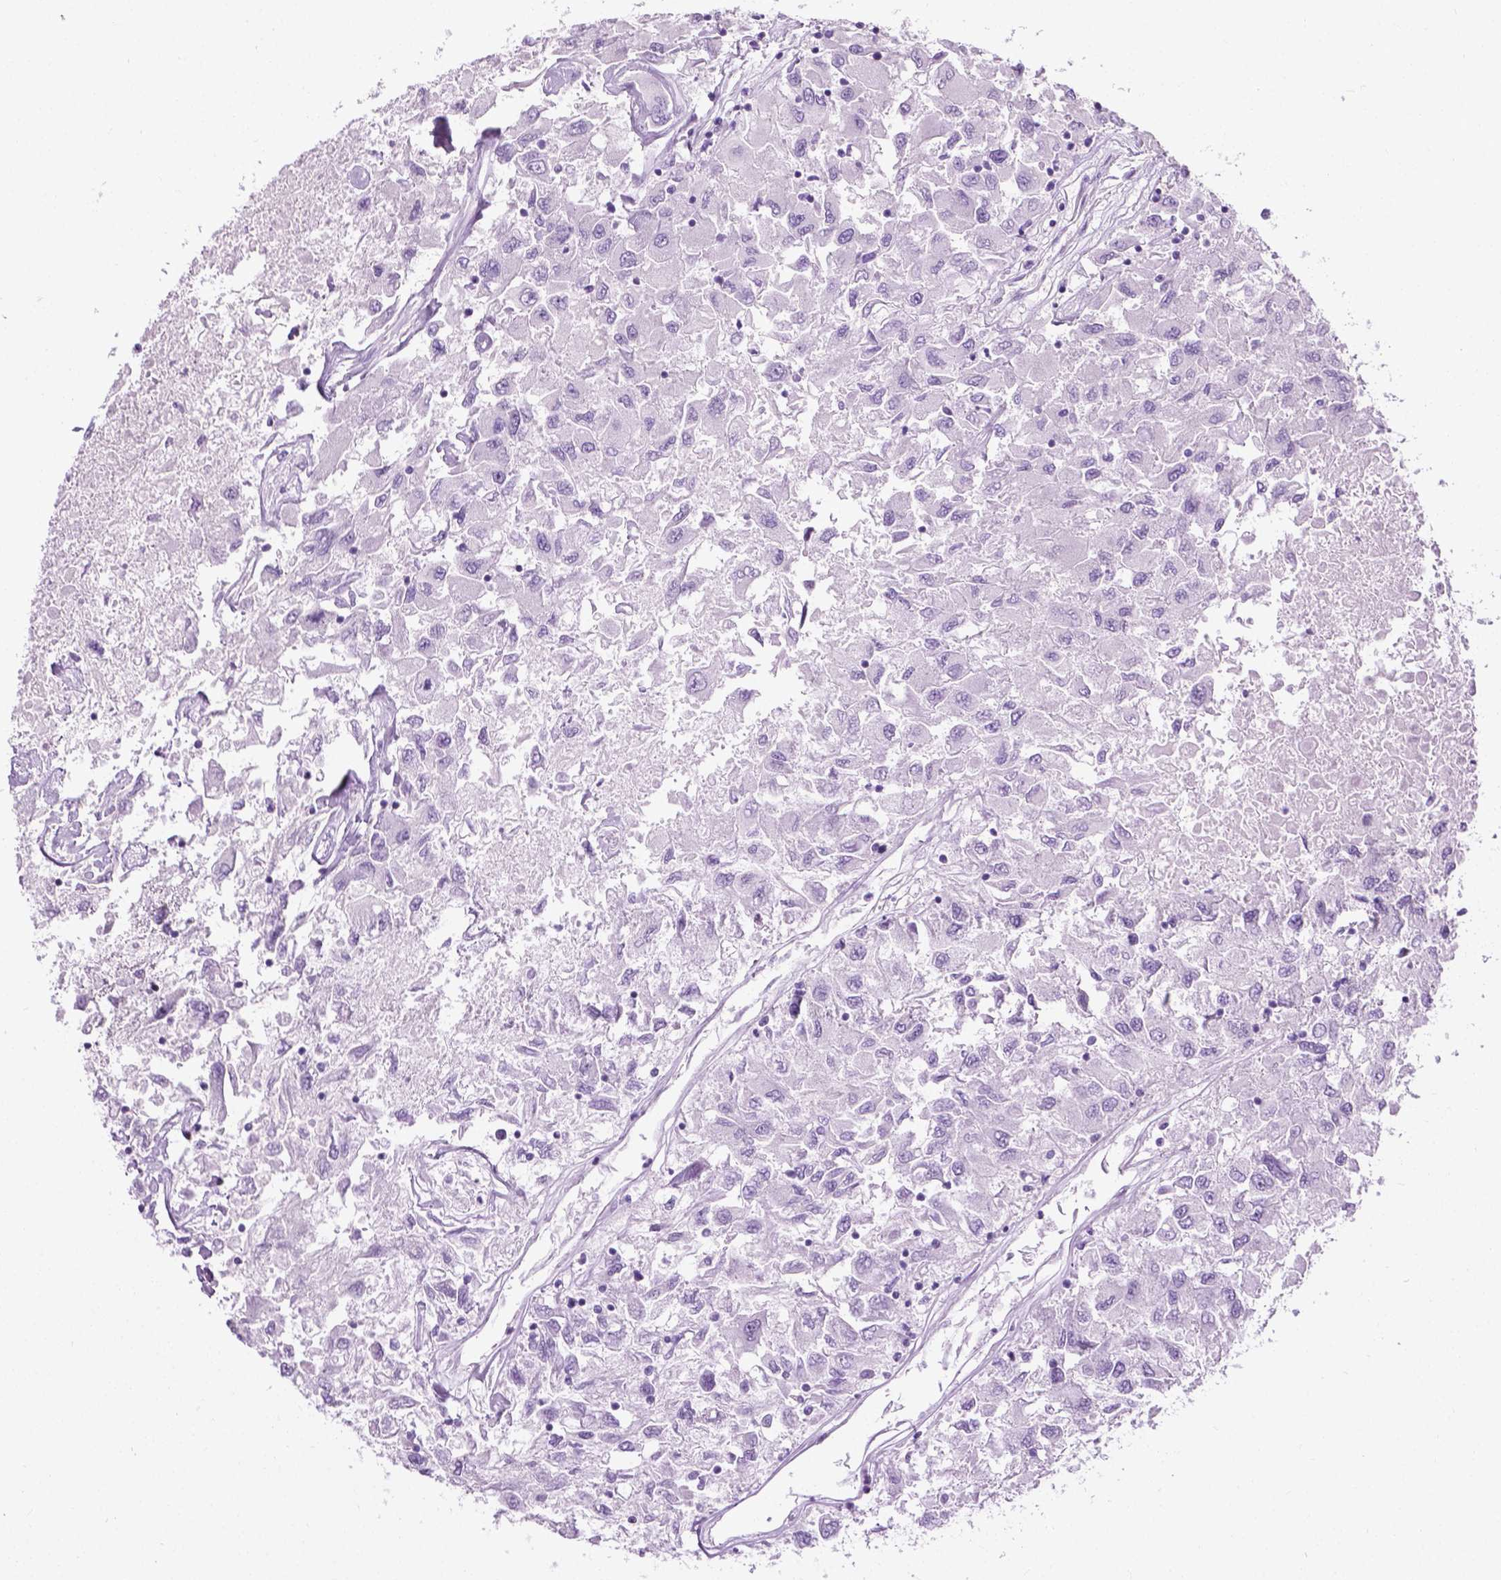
{"staining": {"intensity": "negative", "quantity": "none", "location": "none"}, "tissue": "renal cancer", "cell_type": "Tumor cells", "image_type": "cancer", "snomed": [{"axis": "morphology", "description": "Adenocarcinoma, NOS"}, {"axis": "topography", "description": "Kidney"}], "caption": "Tumor cells are negative for protein expression in human adenocarcinoma (renal).", "gene": "SPECC1L", "patient": {"sex": "female", "age": 76}}